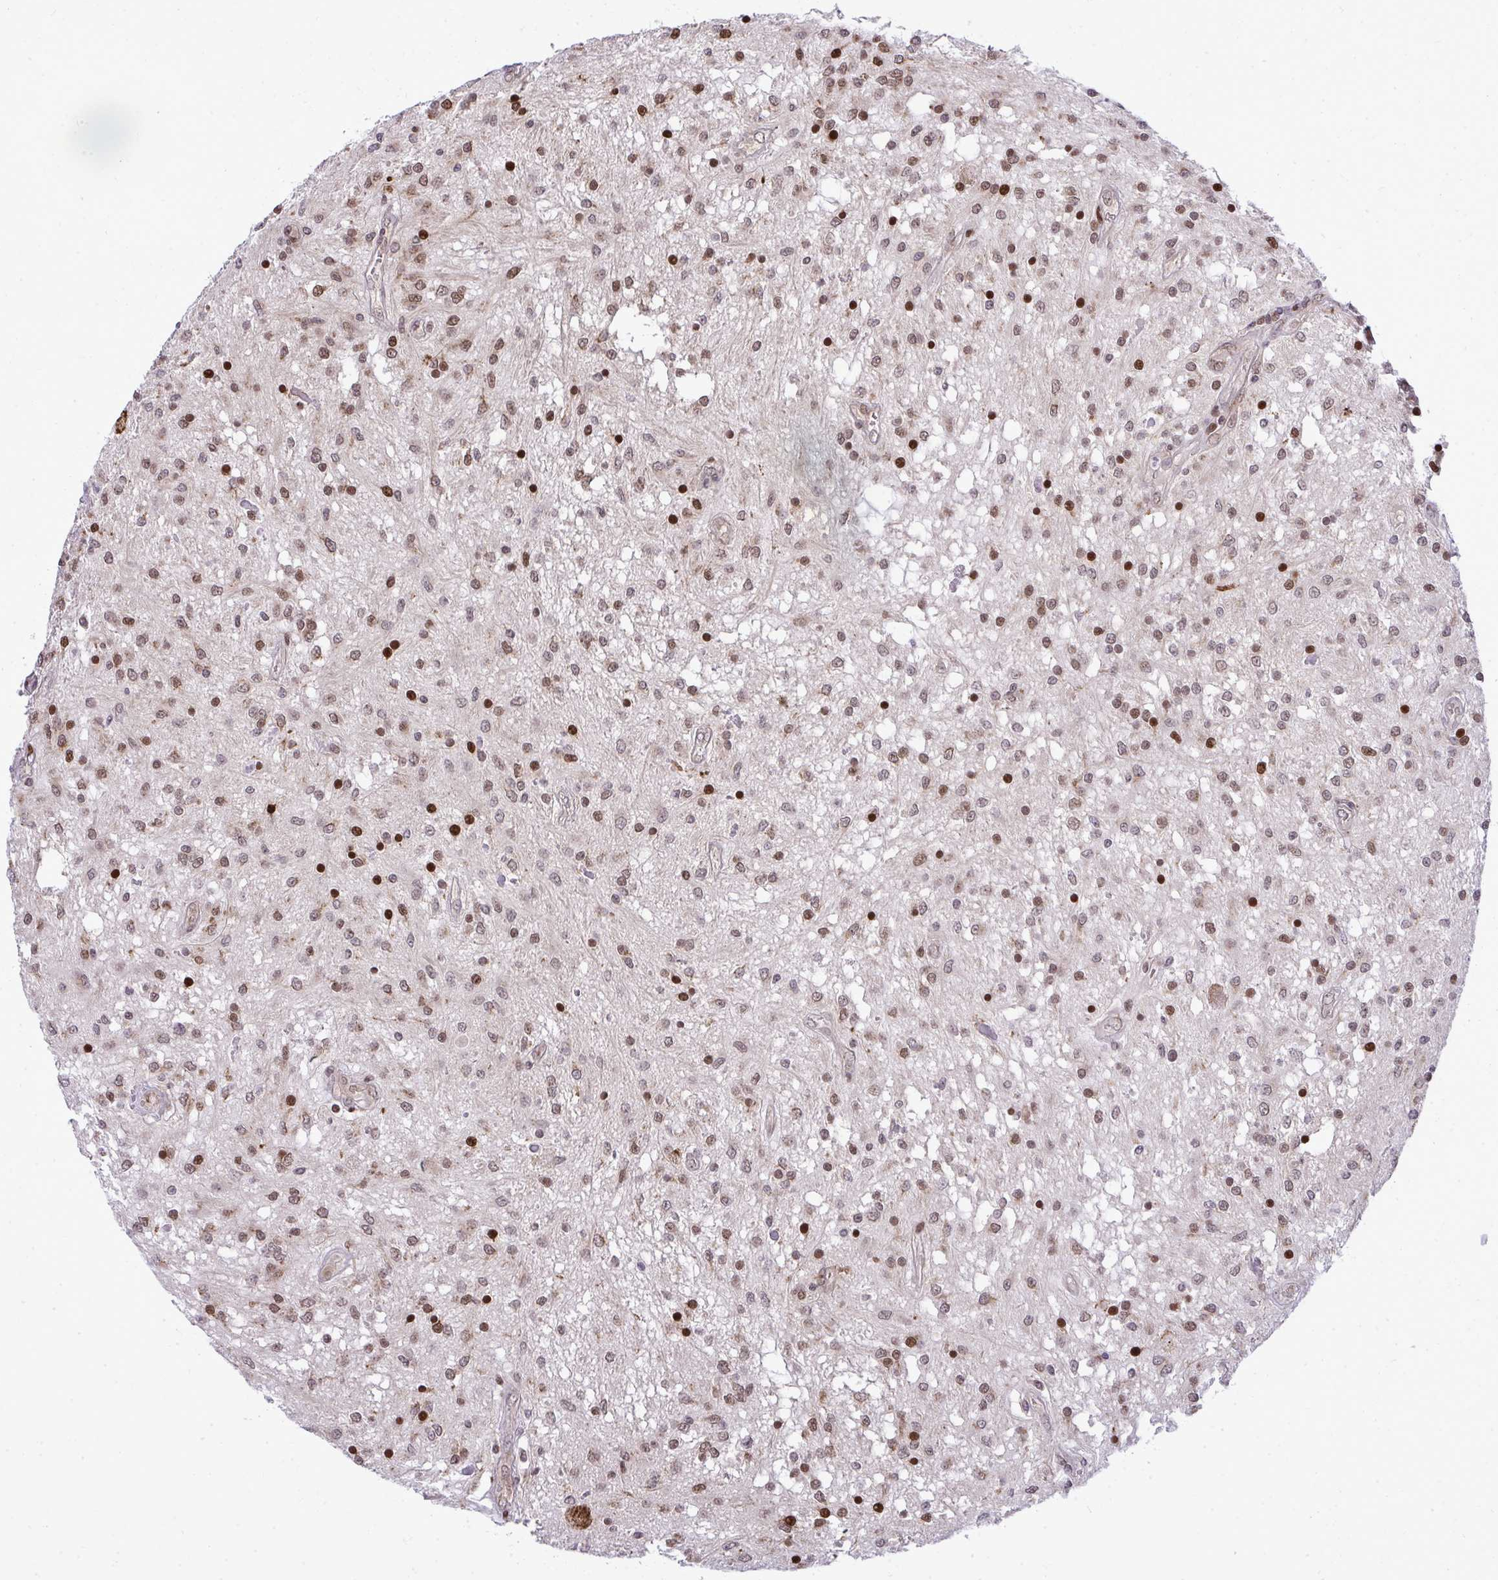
{"staining": {"intensity": "strong", "quantity": "<25%", "location": "nuclear"}, "tissue": "glioma", "cell_type": "Tumor cells", "image_type": "cancer", "snomed": [{"axis": "morphology", "description": "Glioma, malignant, Low grade"}, {"axis": "topography", "description": "Cerebellum"}], "caption": "IHC (DAB (3,3'-diaminobenzidine)) staining of human glioma exhibits strong nuclear protein staining in approximately <25% of tumor cells. (Stains: DAB in brown, nuclei in blue, Microscopy: brightfield microscopy at high magnification).", "gene": "PIGY", "patient": {"sex": "female", "age": 14}}